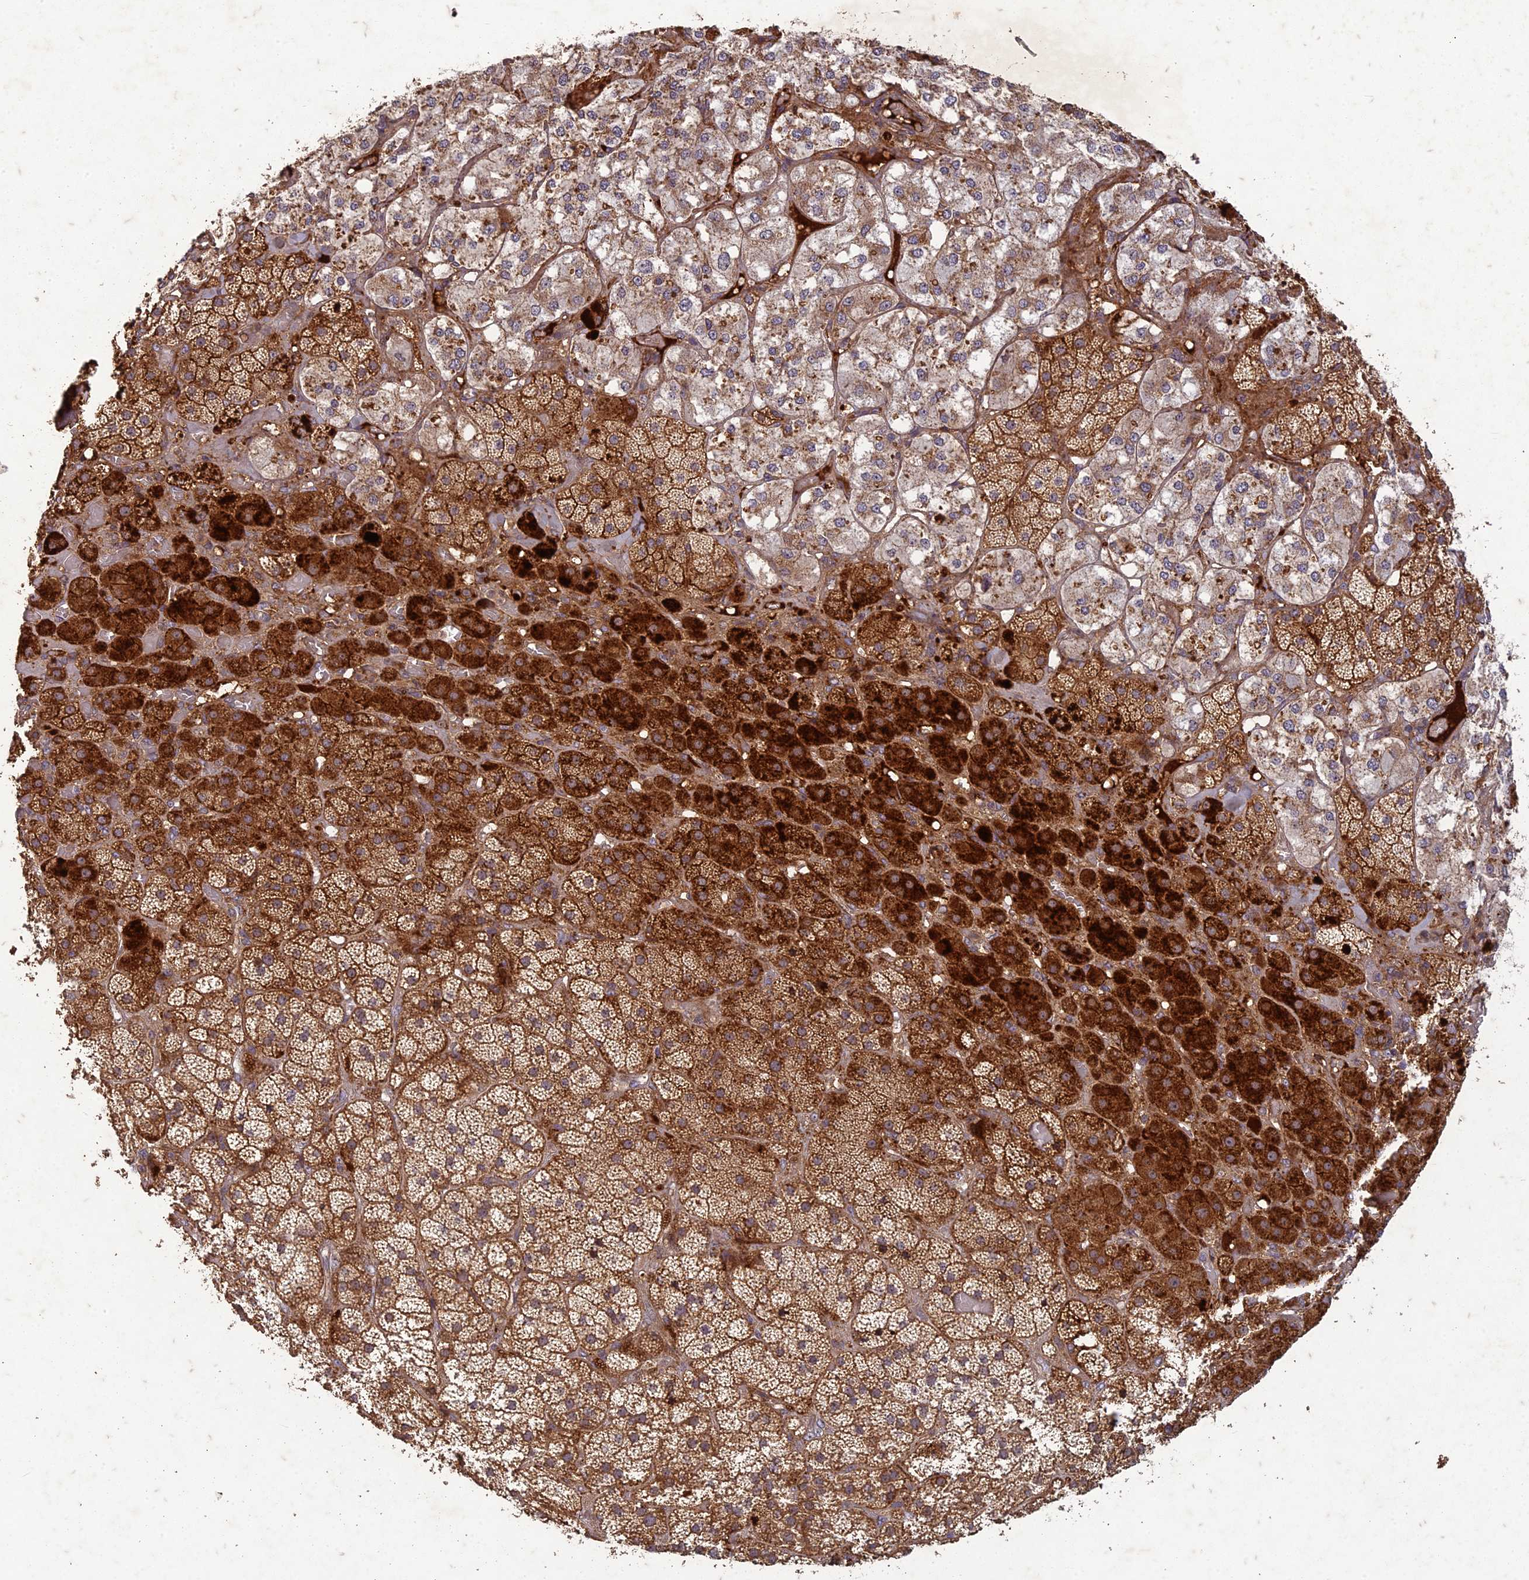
{"staining": {"intensity": "strong", "quantity": ">75%", "location": "cytoplasmic/membranous"}, "tissue": "adrenal gland", "cell_type": "Glandular cells", "image_type": "normal", "snomed": [{"axis": "morphology", "description": "Normal tissue, NOS"}, {"axis": "topography", "description": "Adrenal gland"}], "caption": "Brown immunohistochemical staining in unremarkable adrenal gland exhibits strong cytoplasmic/membranous staining in approximately >75% of glandular cells.", "gene": "TCF25", "patient": {"sex": "male", "age": 57}}